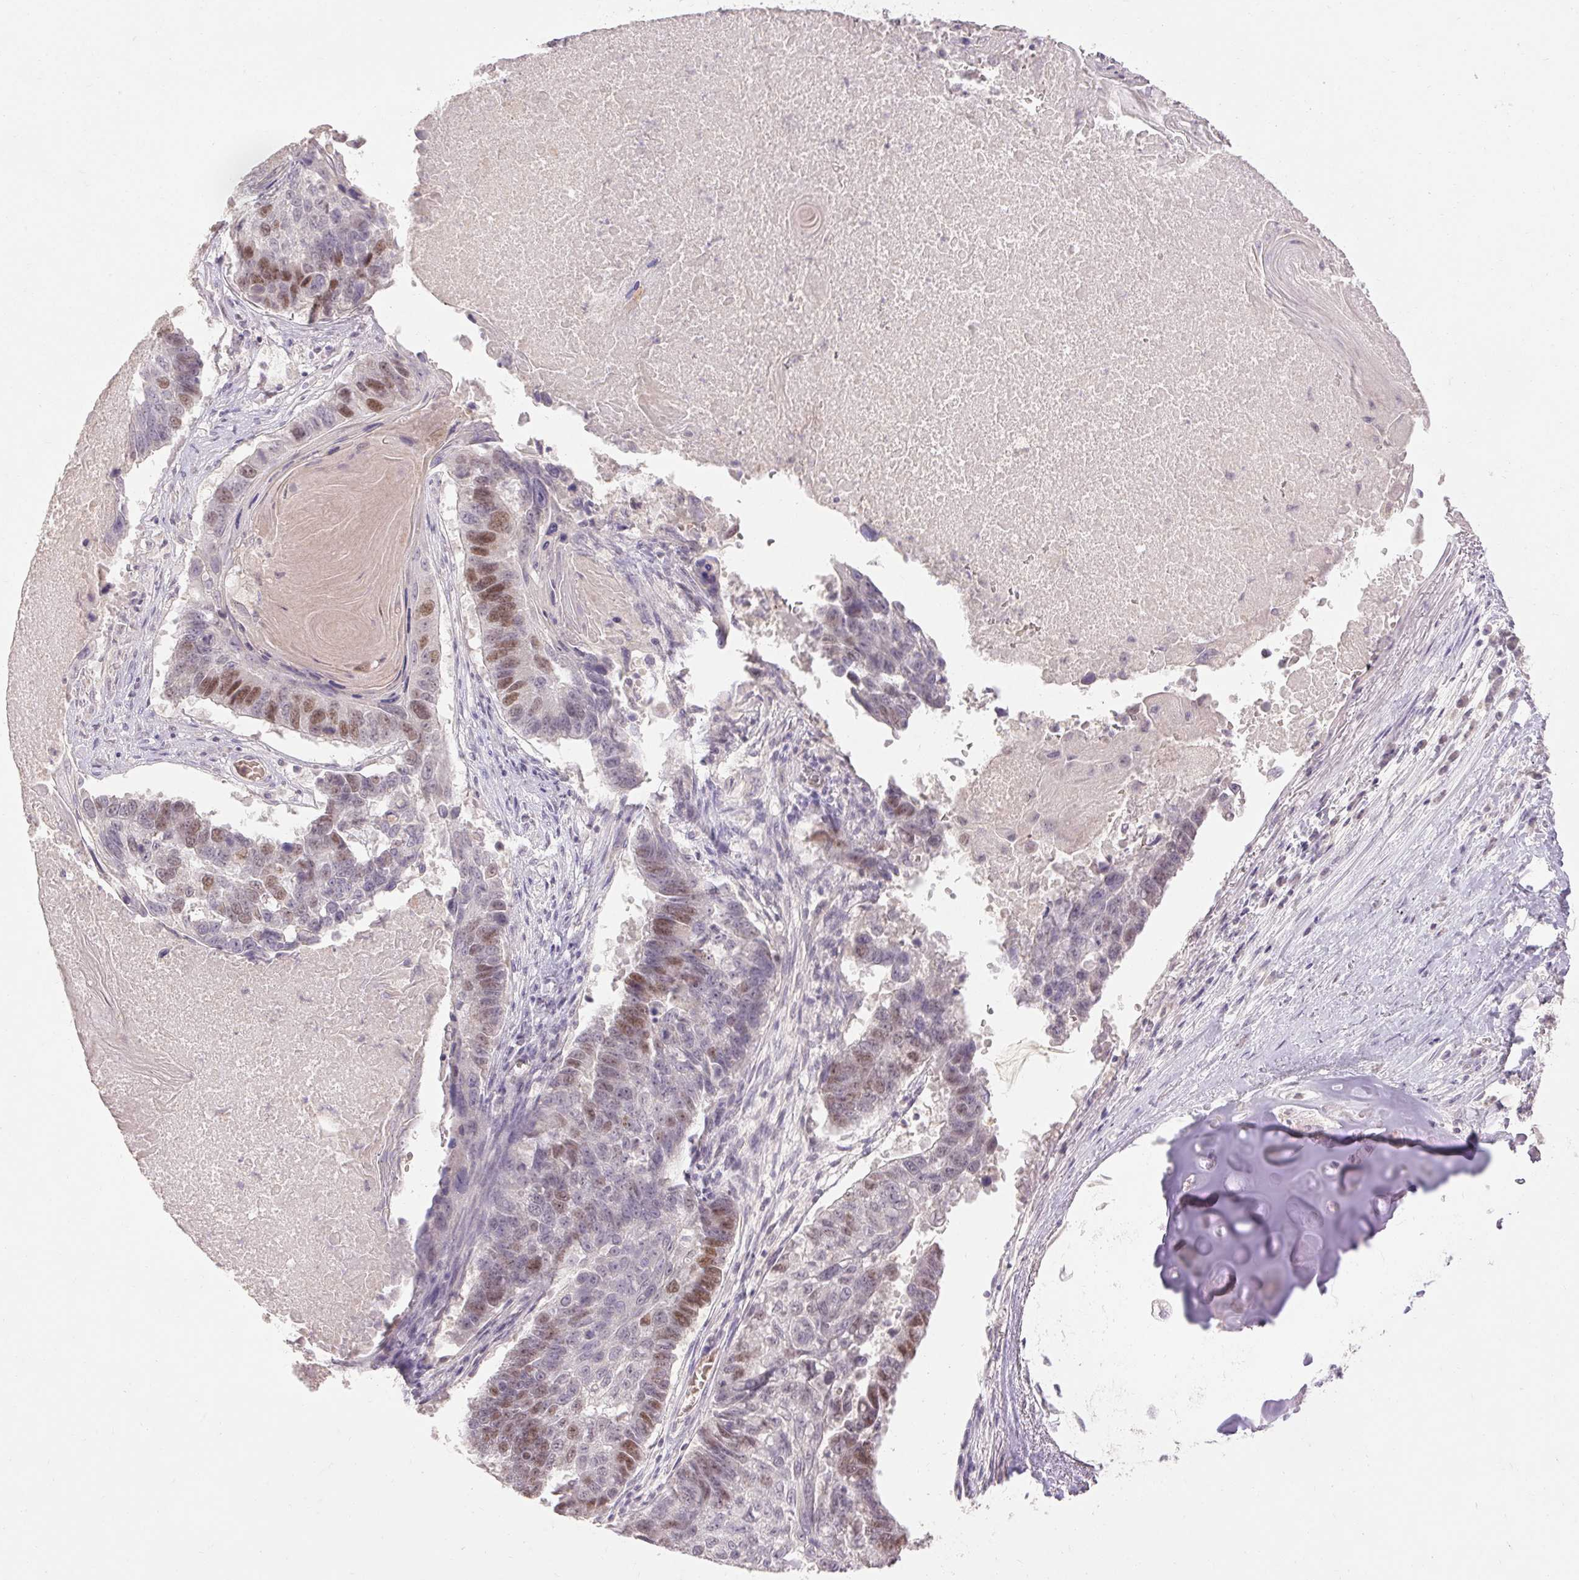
{"staining": {"intensity": "moderate", "quantity": "25%-75%", "location": "nuclear"}, "tissue": "lung cancer", "cell_type": "Tumor cells", "image_type": "cancer", "snomed": [{"axis": "morphology", "description": "Squamous cell carcinoma, NOS"}, {"axis": "topography", "description": "Lung"}], "caption": "Moderate nuclear protein expression is appreciated in approximately 25%-75% of tumor cells in squamous cell carcinoma (lung).", "gene": "SKP2", "patient": {"sex": "male", "age": 73}}